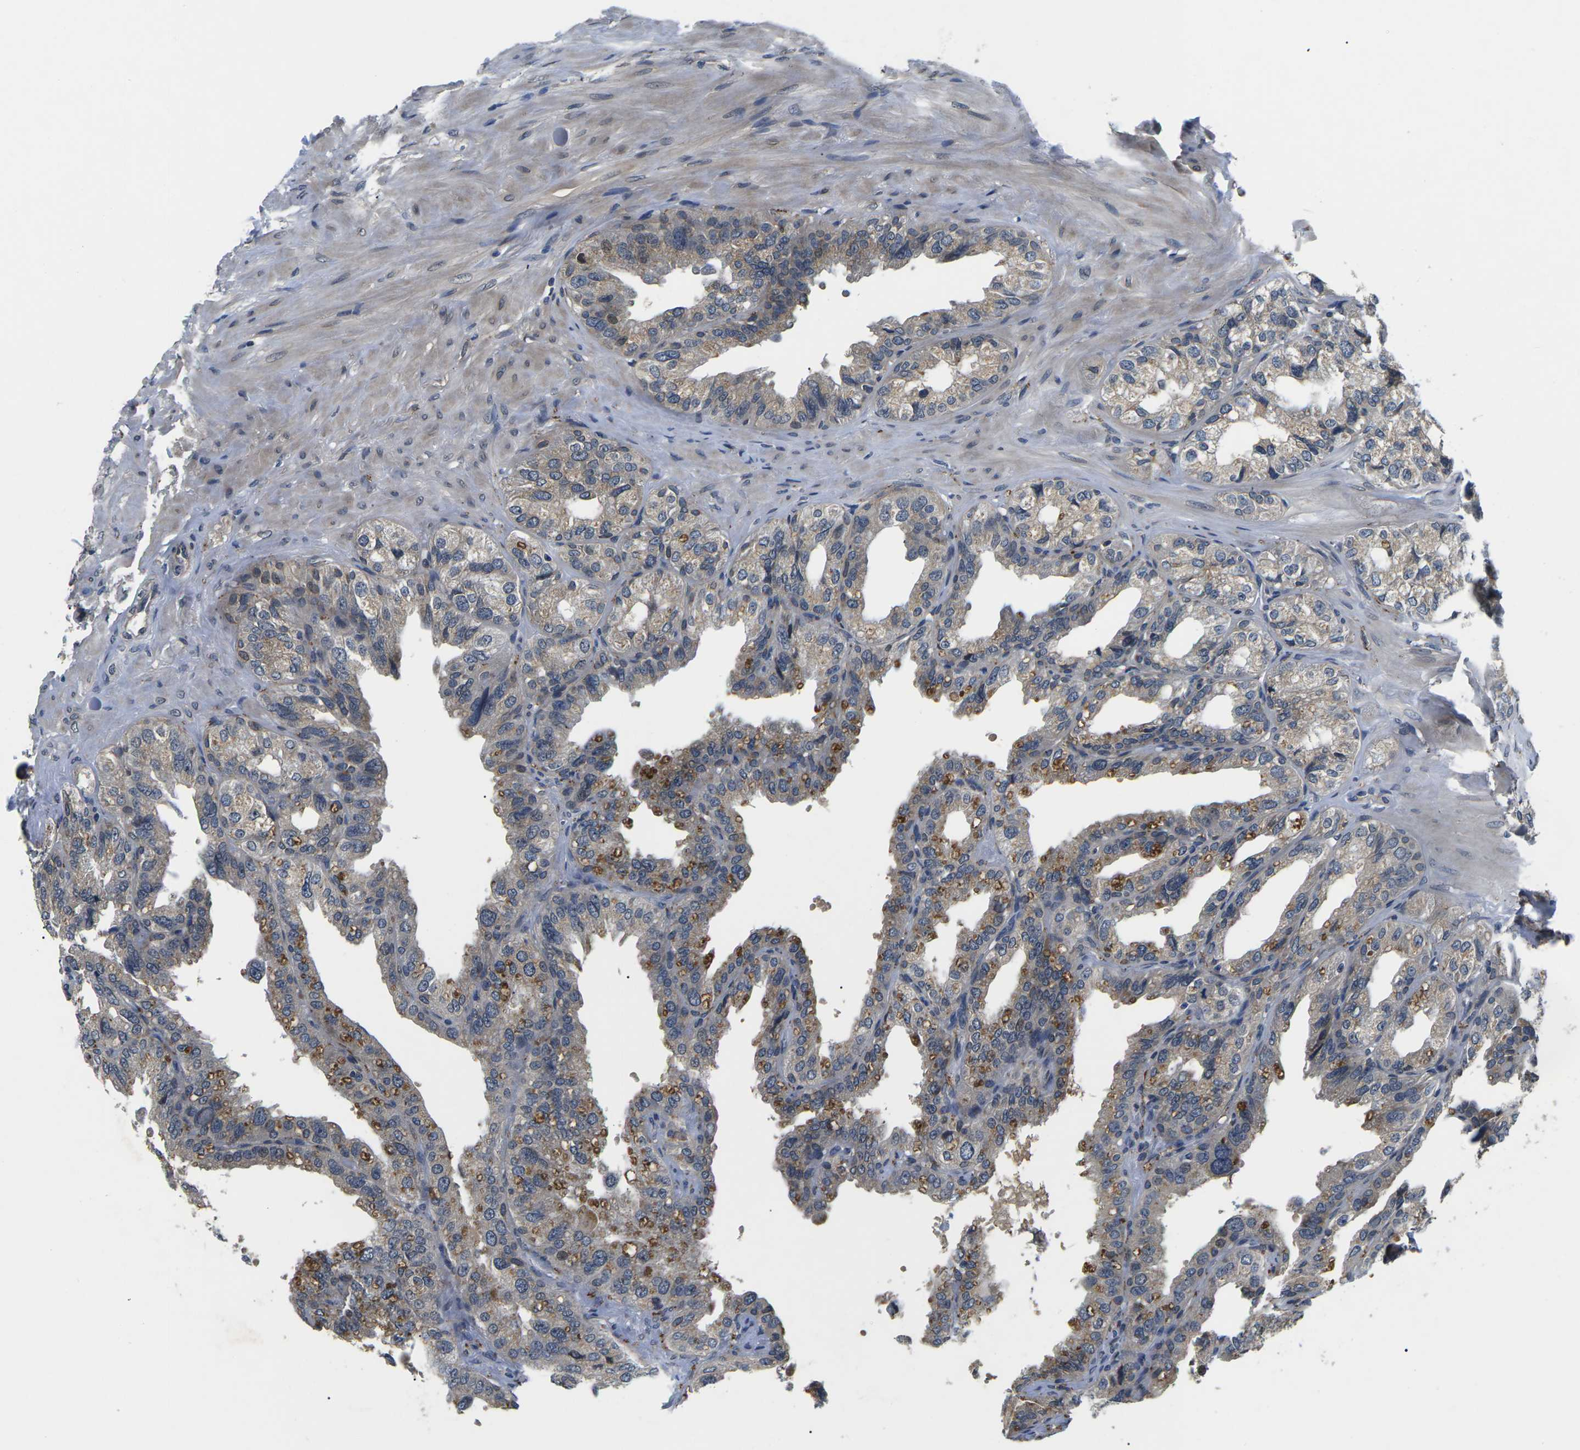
{"staining": {"intensity": "moderate", "quantity": "25%-75%", "location": "cytoplasmic/membranous"}, "tissue": "seminal vesicle", "cell_type": "Glandular cells", "image_type": "normal", "snomed": [{"axis": "morphology", "description": "Normal tissue, NOS"}, {"axis": "topography", "description": "Seminal veicle"}], "caption": "DAB (3,3'-diaminobenzidine) immunohistochemical staining of unremarkable human seminal vesicle demonstrates moderate cytoplasmic/membranous protein staining in about 25%-75% of glandular cells.", "gene": "SNX10", "patient": {"sex": "male", "age": 68}}